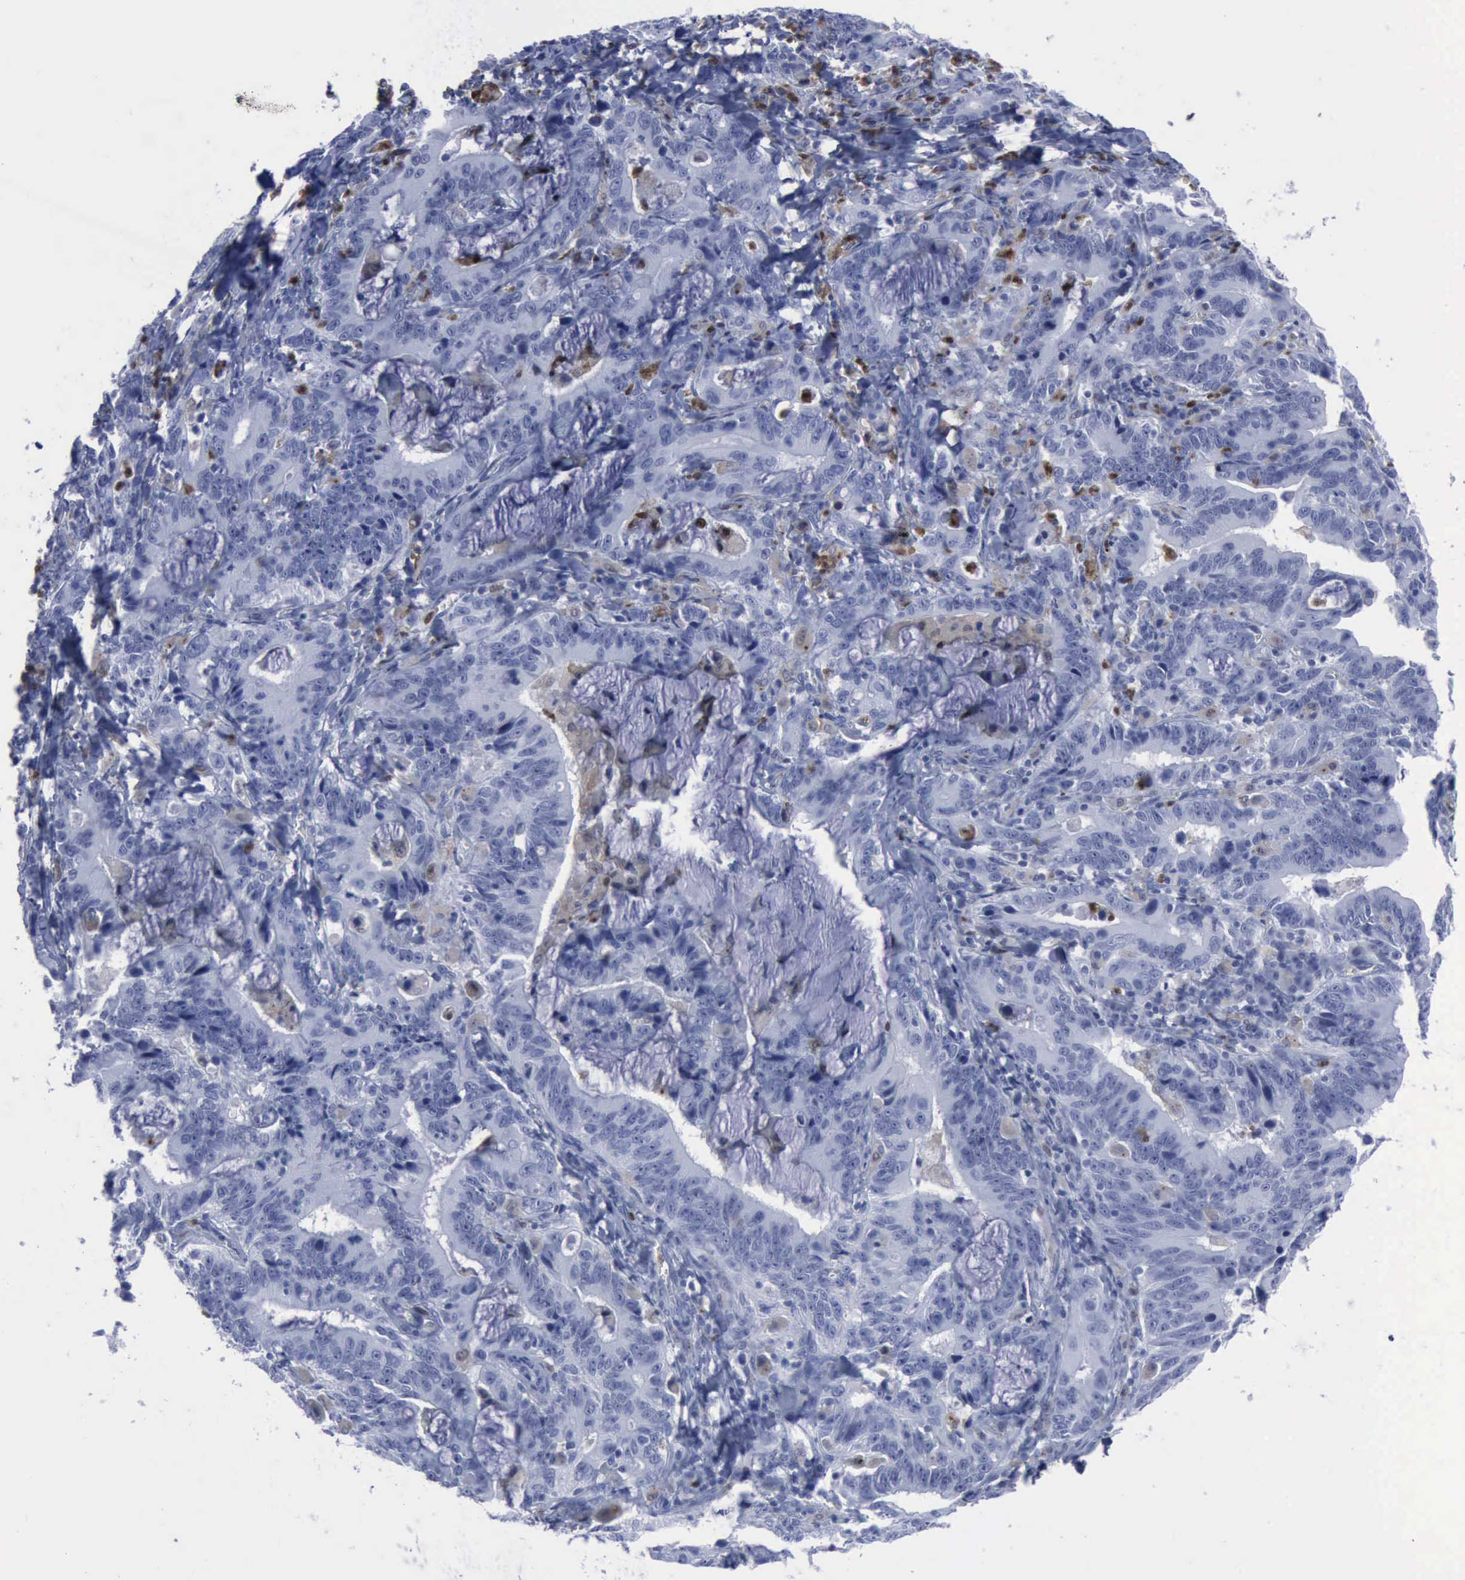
{"staining": {"intensity": "negative", "quantity": "none", "location": "none"}, "tissue": "stomach cancer", "cell_type": "Tumor cells", "image_type": "cancer", "snomed": [{"axis": "morphology", "description": "Adenocarcinoma, NOS"}, {"axis": "topography", "description": "Stomach, upper"}], "caption": "Immunohistochemical staining of human stomach cancer shows no significant staining in tumor cells. (Stains: DAB immunohistochemistry (IHC) with hematoxylin counter stain, Microscopy: brightfield microscopy at high magnification).", "gene": "CSTA", "patient": {"sex": "male", "age": 63}}